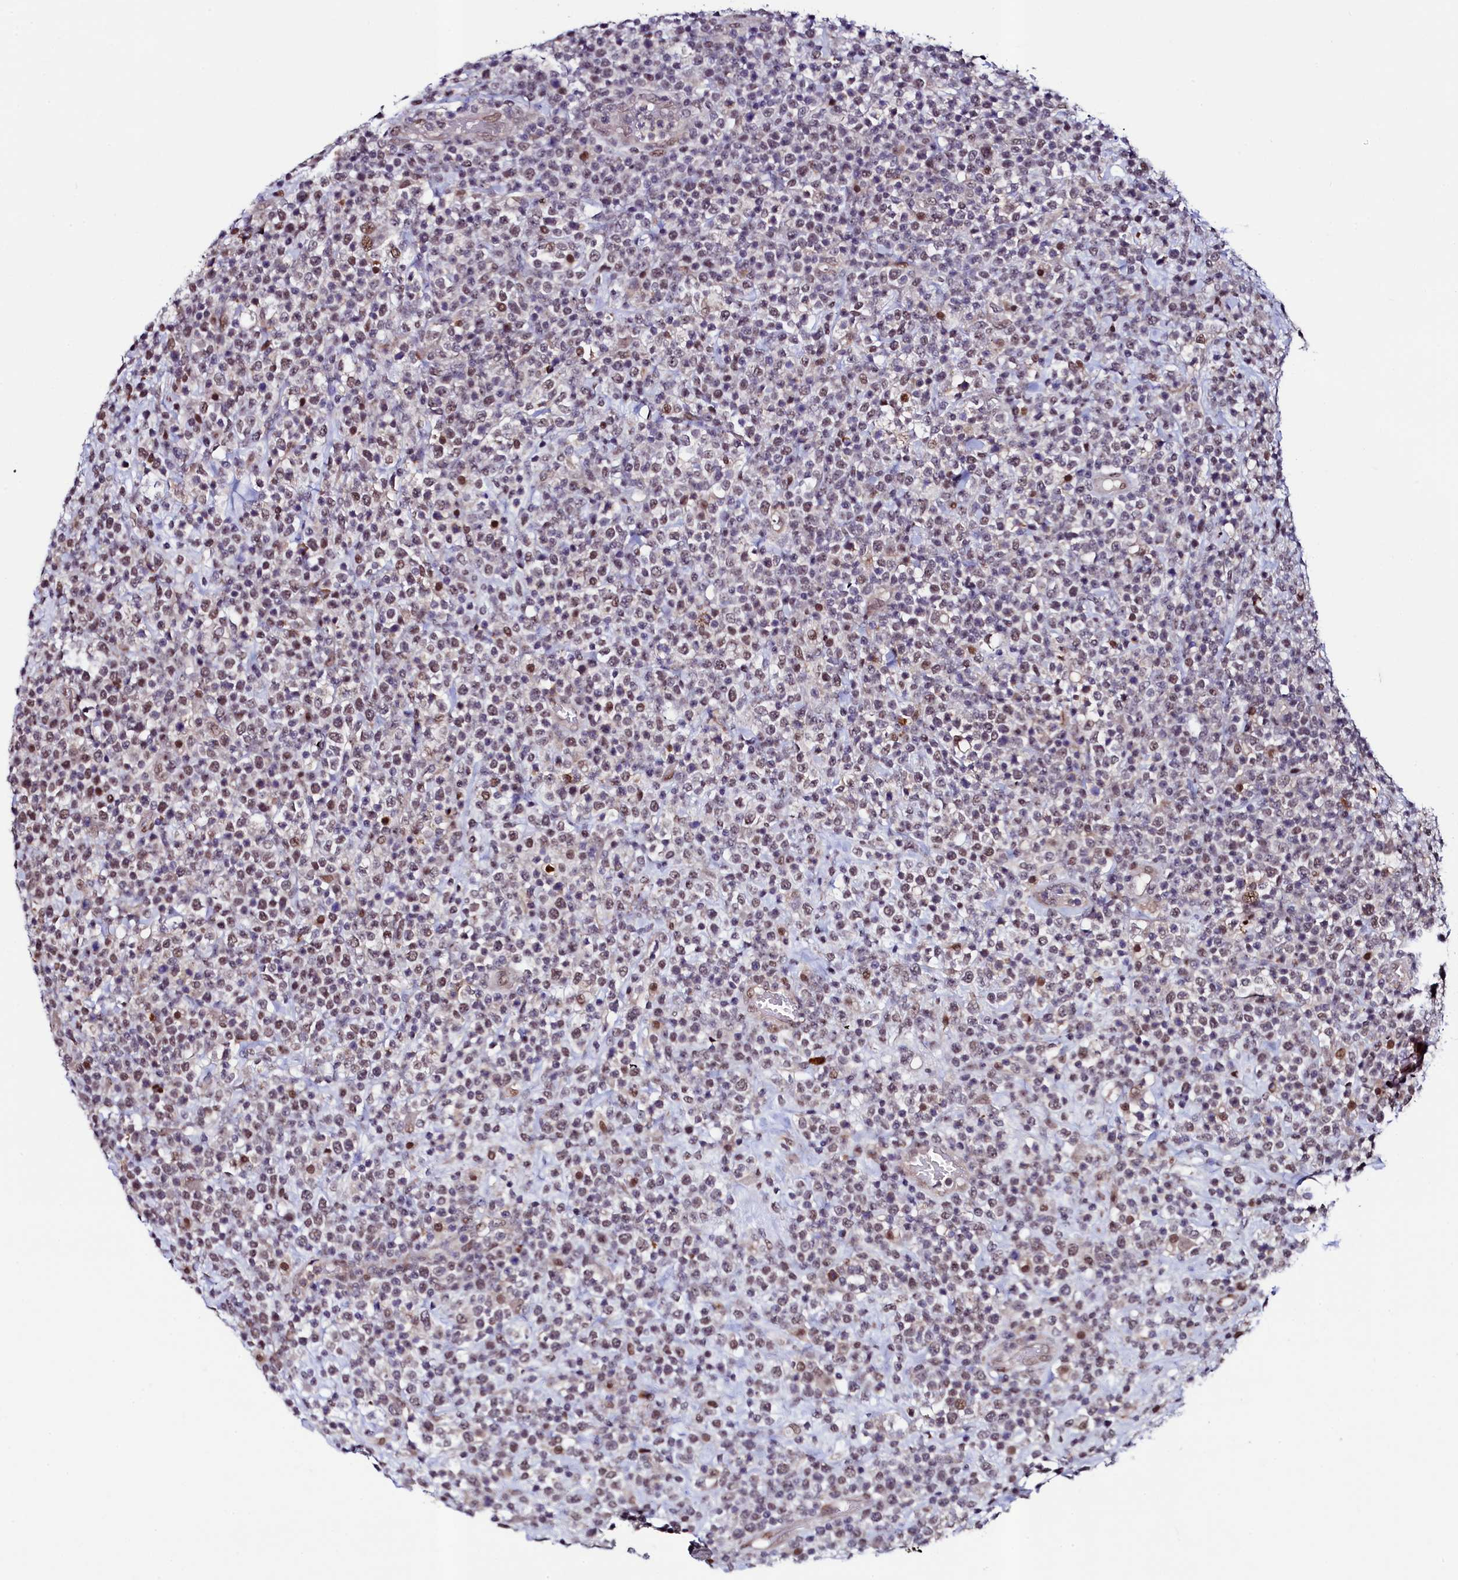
{"staining": {"intensity": "weak", "quantity": "25%-75%", "location": "nuclear"}, "tissue": "lymphoma", "cell_type": "Tumor cells", "image_type": "cancer", "snomed": [{"axis": "morphology", "description": "Malignant lymphoma, non-Hodgkin's type, High grade"}, {"axis": "topography", "description": "Colon"}], "caption": "High-magnification brightfield microscopy of lymphoma stained with DAB (brown) and counterstained with hematoxylin (blue). tumor cells exhibit weak nuclear staining is present in approximately25%-75% of cells.", "gene": "LEO1", "patient": {"sex": "female", "age": 53}}